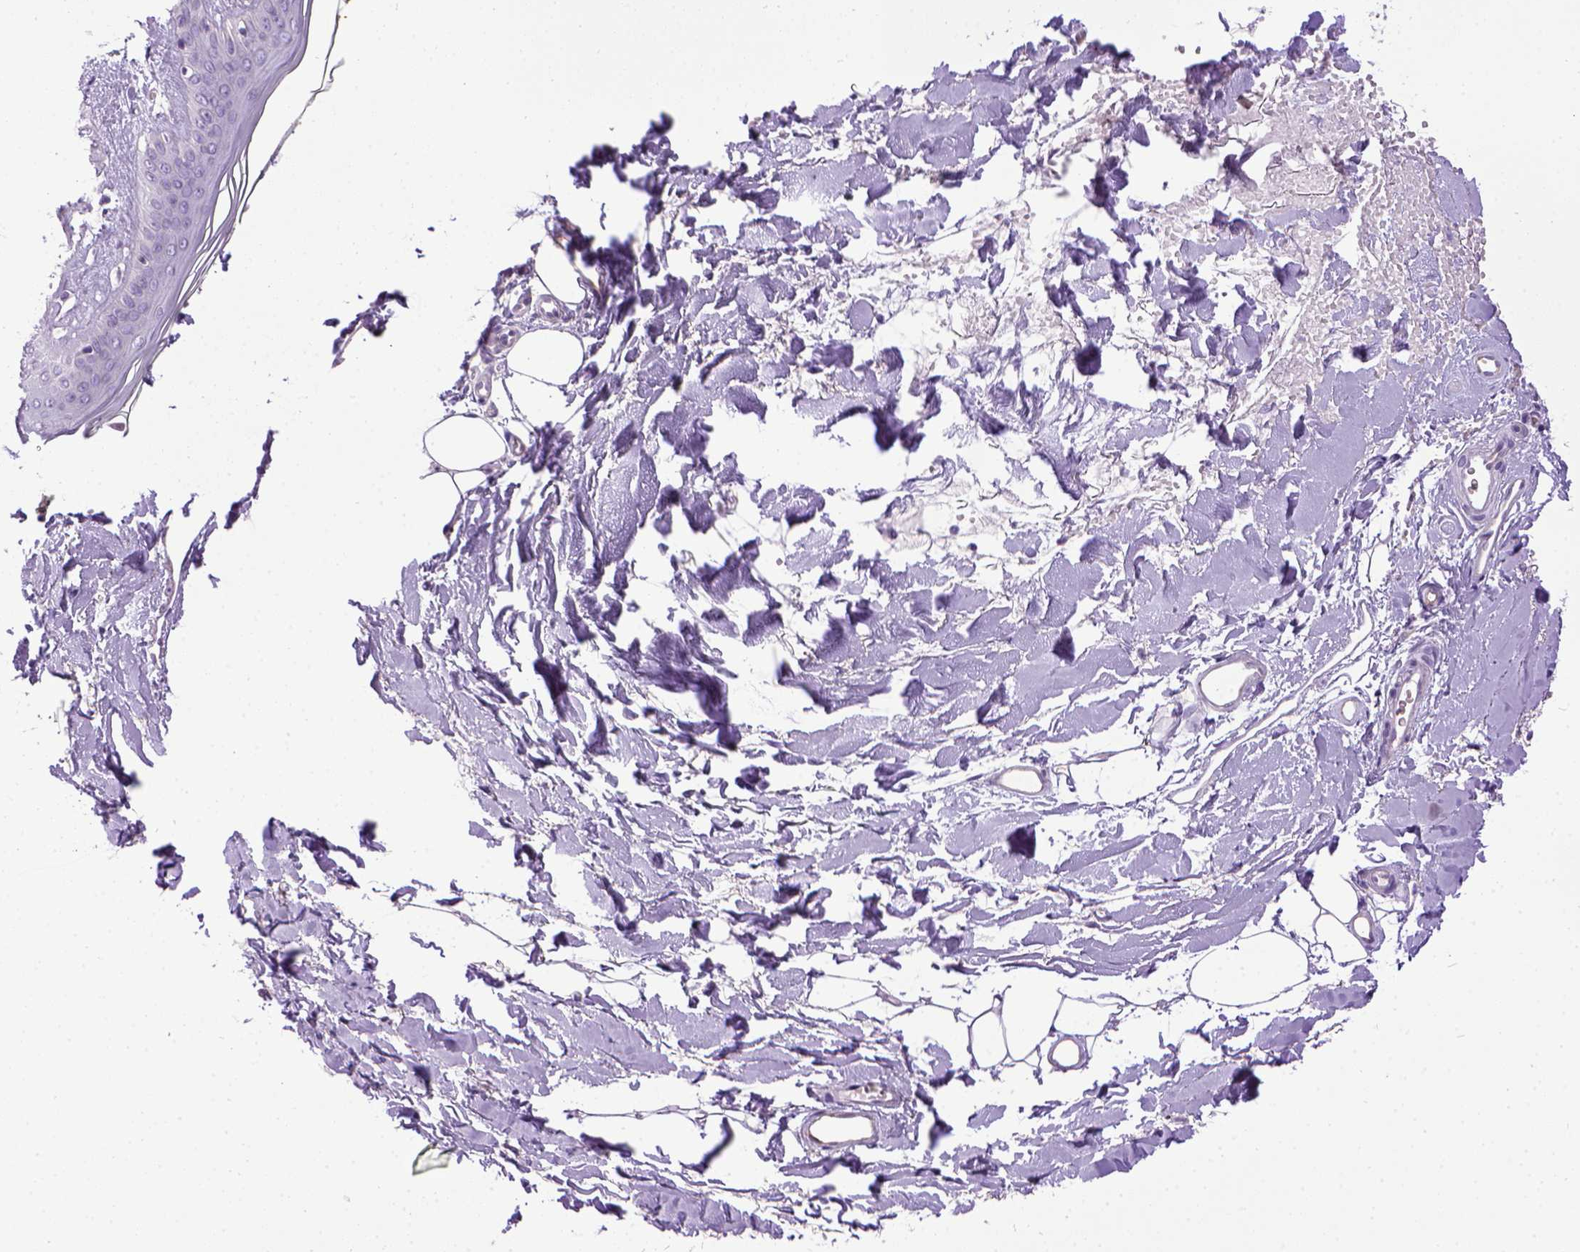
{"staining": {"intensity": "negative", "quantity": "none", "location": "none"}, "tissue": "skin", "cell_type": "Fibroblasts", "image_type": "normal", "snomed": [{"axis": "morphology", "description": "Normal tissue, NOS"}, {"axis": "topography", "description": "Skin"}], "caption": "Benign skin was stained to show a protein in brown. There is no significant positivity in fibroblasts. Brightfield microscopy of immunohistochemistry stained with DAB (brown) and hematoxylin (blue), captured at high magnification.", "gene": "ENG", "patient": {"sex": "female", "age": 34}}